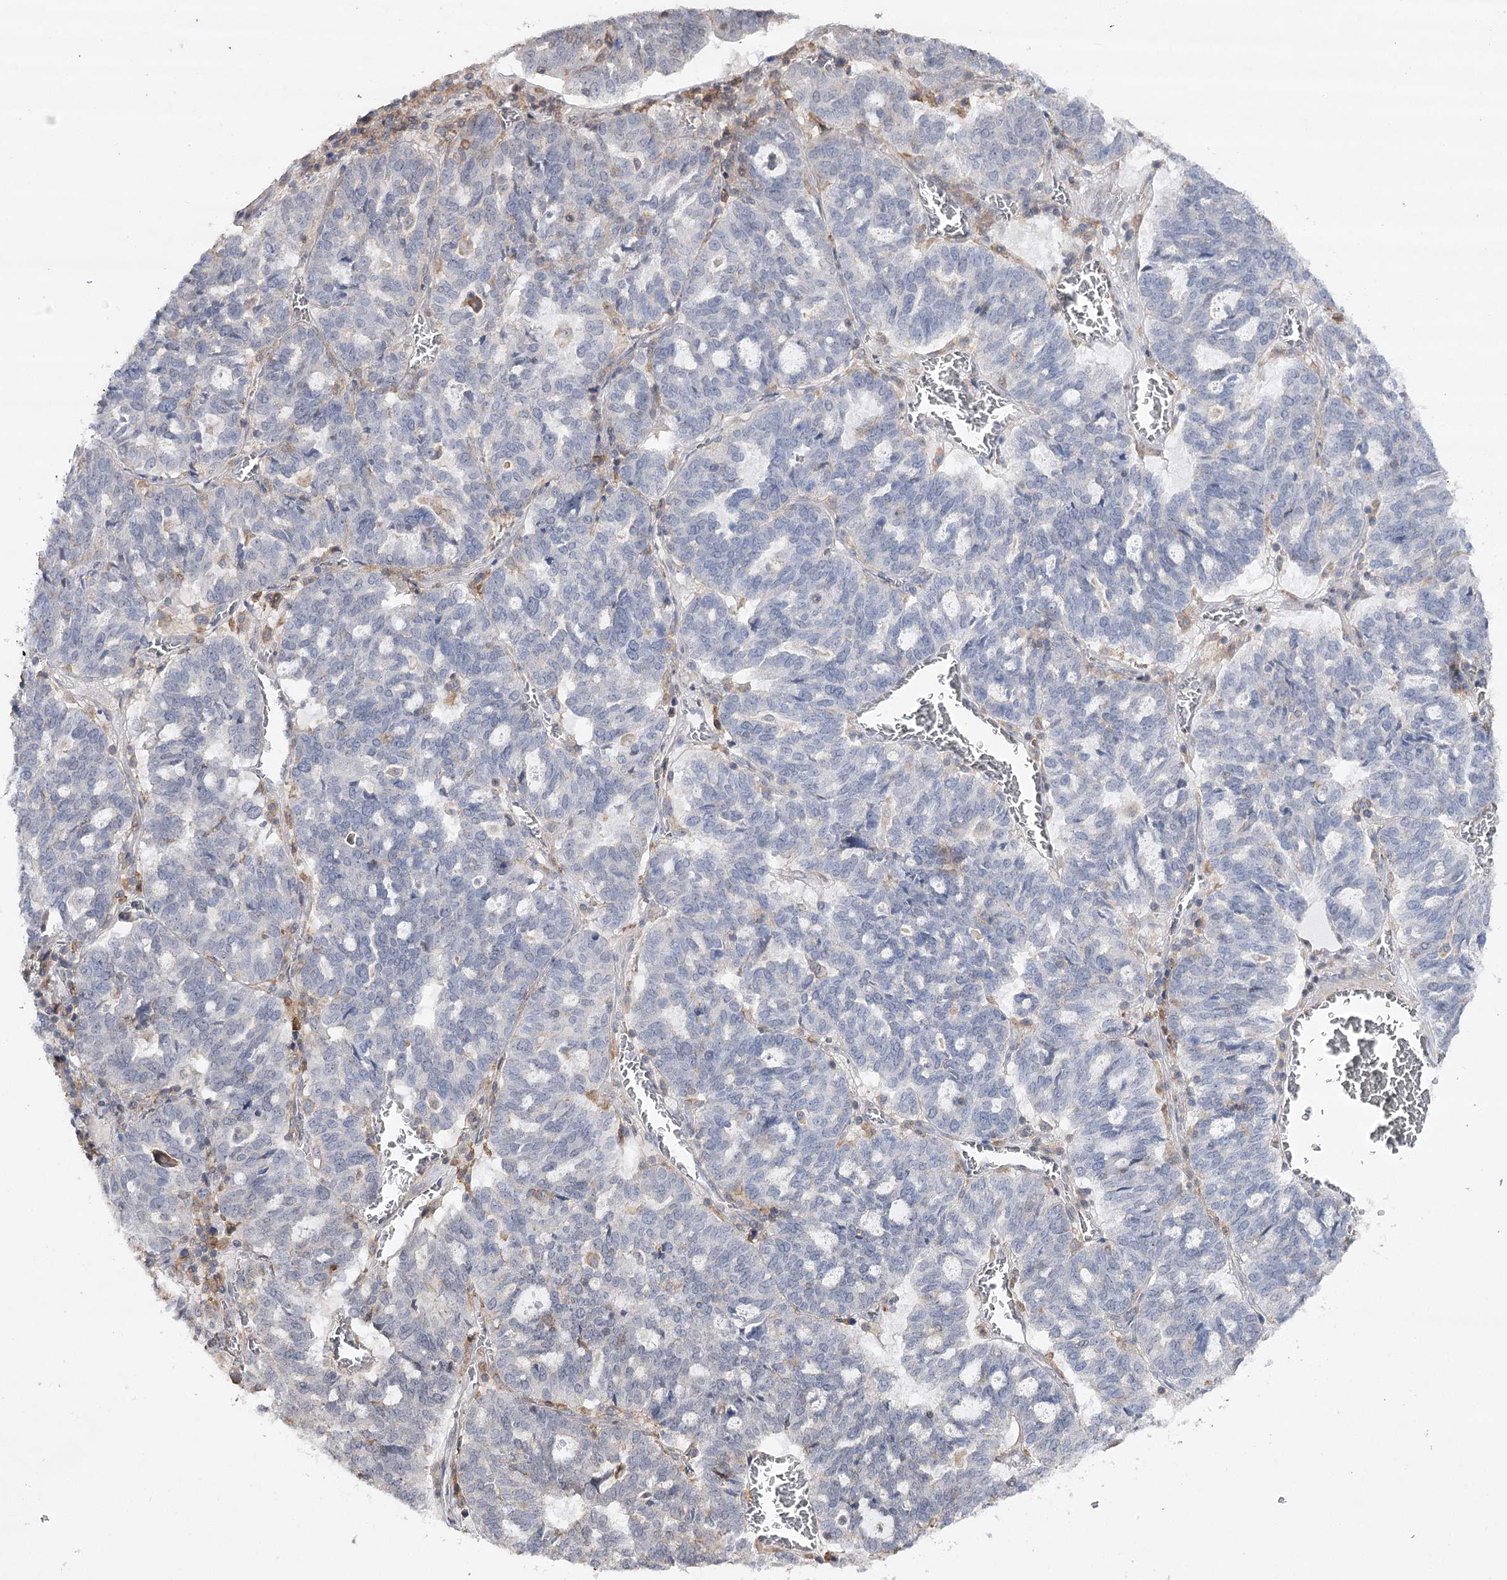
{"staining": {"intensity": "negative", "quantity": "none", "location": "none"}, "tissue": "ovarian cancer", "cell_type": "Tumor cells", "image_type": "cancer", "snomed": [{"axis": "morphology", "description": "Cystadenocarcinoma, serous, NOS"}, {"axis": "topography", "description": "Ovary"}], "caption": "Histopathology image shows no protein staining in tumor cells of ovarian cancer (serous cystadenocarcinoma) tissue. The staining is performed using DAB brown chromogen with nuclei counter-stained in using hematoxylin.", "gene": "OBSL1", "patient": {"sex": "female", "age": 59}}